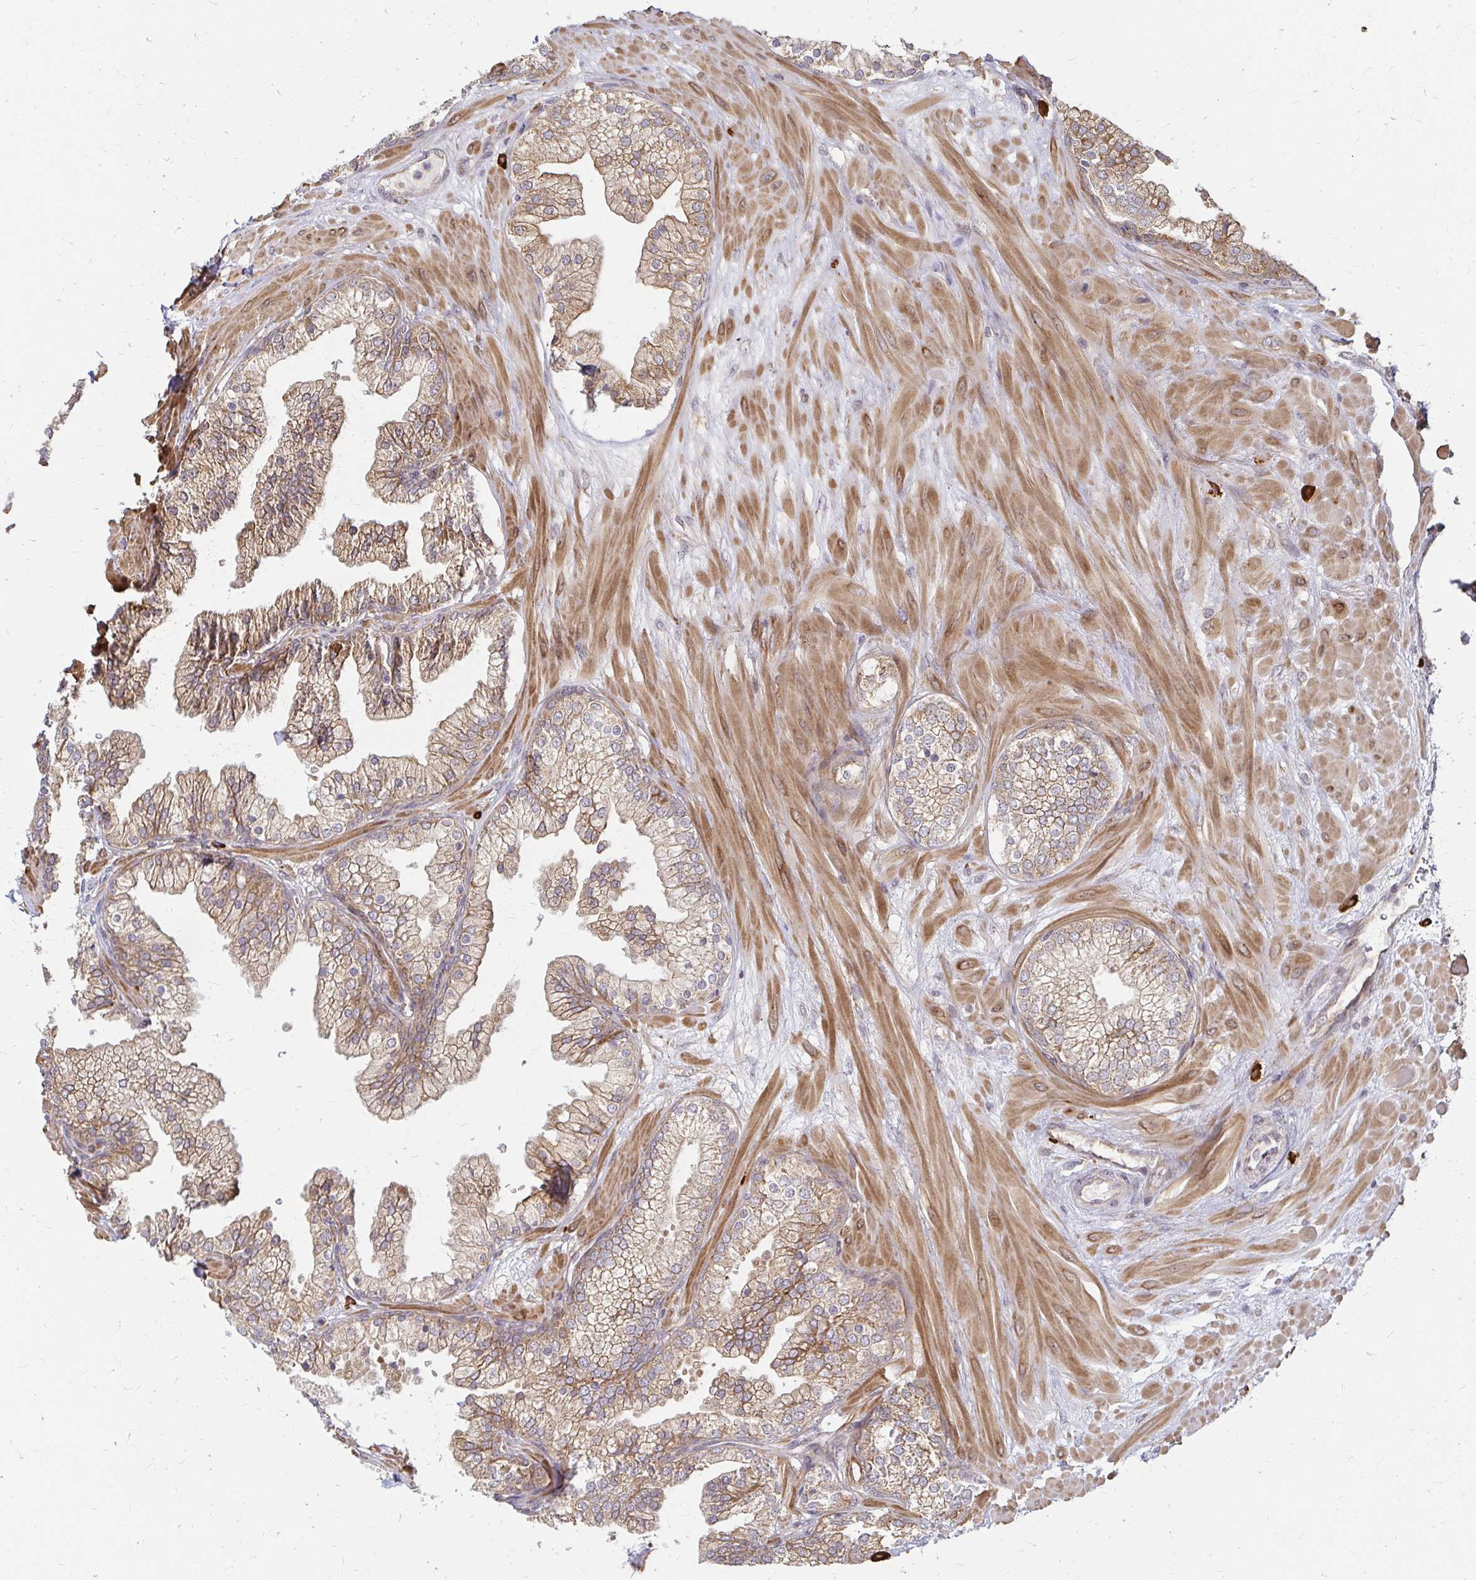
{"staining": {"intensity": "moderate", "quantity": ">75%", "location": "cytoplasmic/membranous"}, "tissue": "prostate", "cell_type": "Glandular cells", "image_type": "normal", "snomed": [{"axis": "morphology", "description": "Normal tissue, NOS"}, {"axis": "topography", "description": "Prostate"}, {"axis": "topography", "description": "Peripheral nerve tissue"}], "caption": "This photomicrograph displays immunohistochemistry staining of unremarkable prostate, with medium moderate cytoplasmic/membranous positivity in about >75% of glandular cells.", "gene": "CAST", "patient": {"sex": "male", "age": 61}}